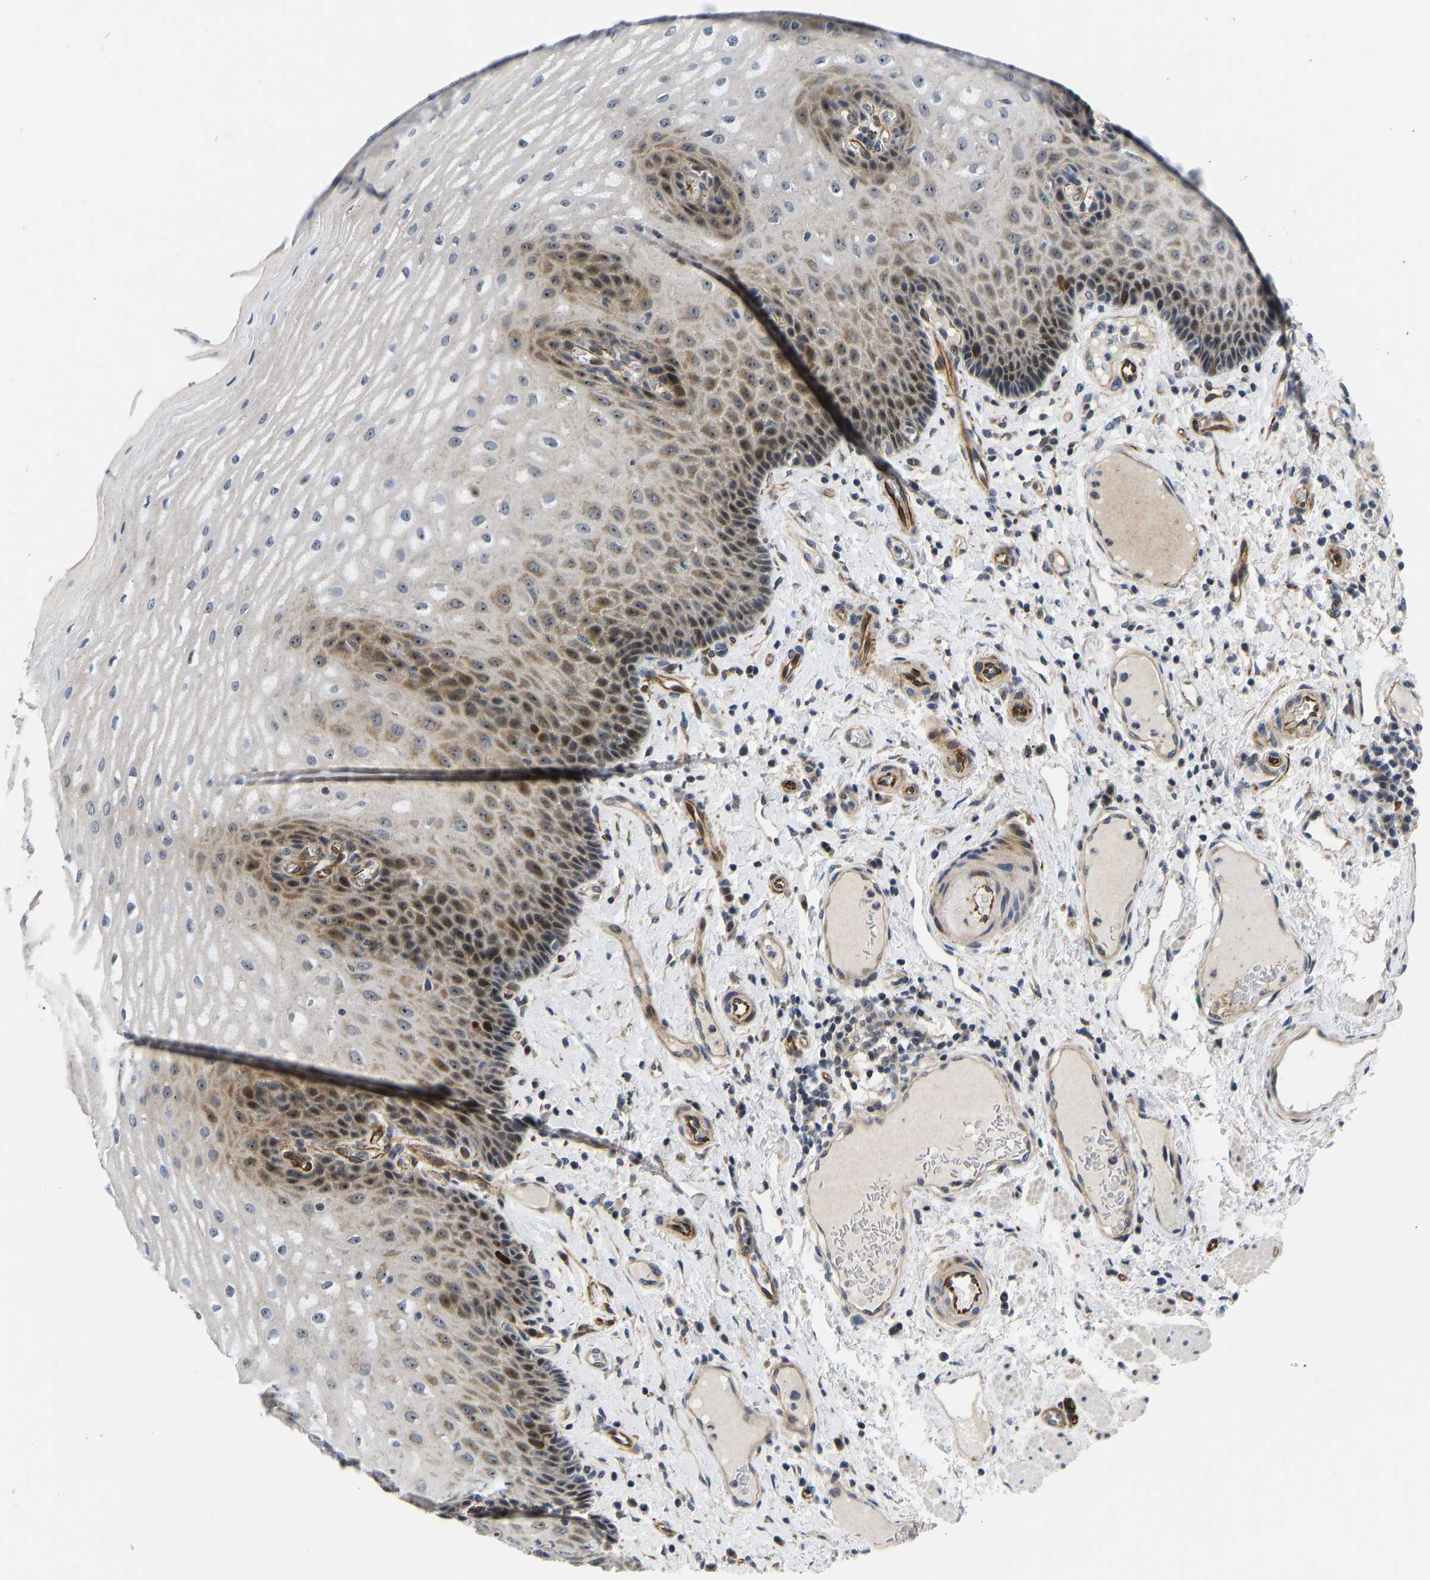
{"staining": {"intensity": "moderate", "quantity": "25%-75%", "location": "cytoplasmic/membranous,nuclear"}, "tissue": "esophagus", "cell_type": "Squamous epithelial cells", "image_type": "normal", "snomed": [{"axis": "morphology", "description": "Normal tissue, NOS"}, {"axis": "topography", "description": "Esophagus"}], "caption": "Moderate cytoplasmic/membranous,nuclear staining for a protein is appreciated in approximately 25%-75% of squamous epithelial cells of normal esophagus using immunohistochemistry (IHC).", "gene": "RESF1", "patient": {"sex": "male", "age": 54}}